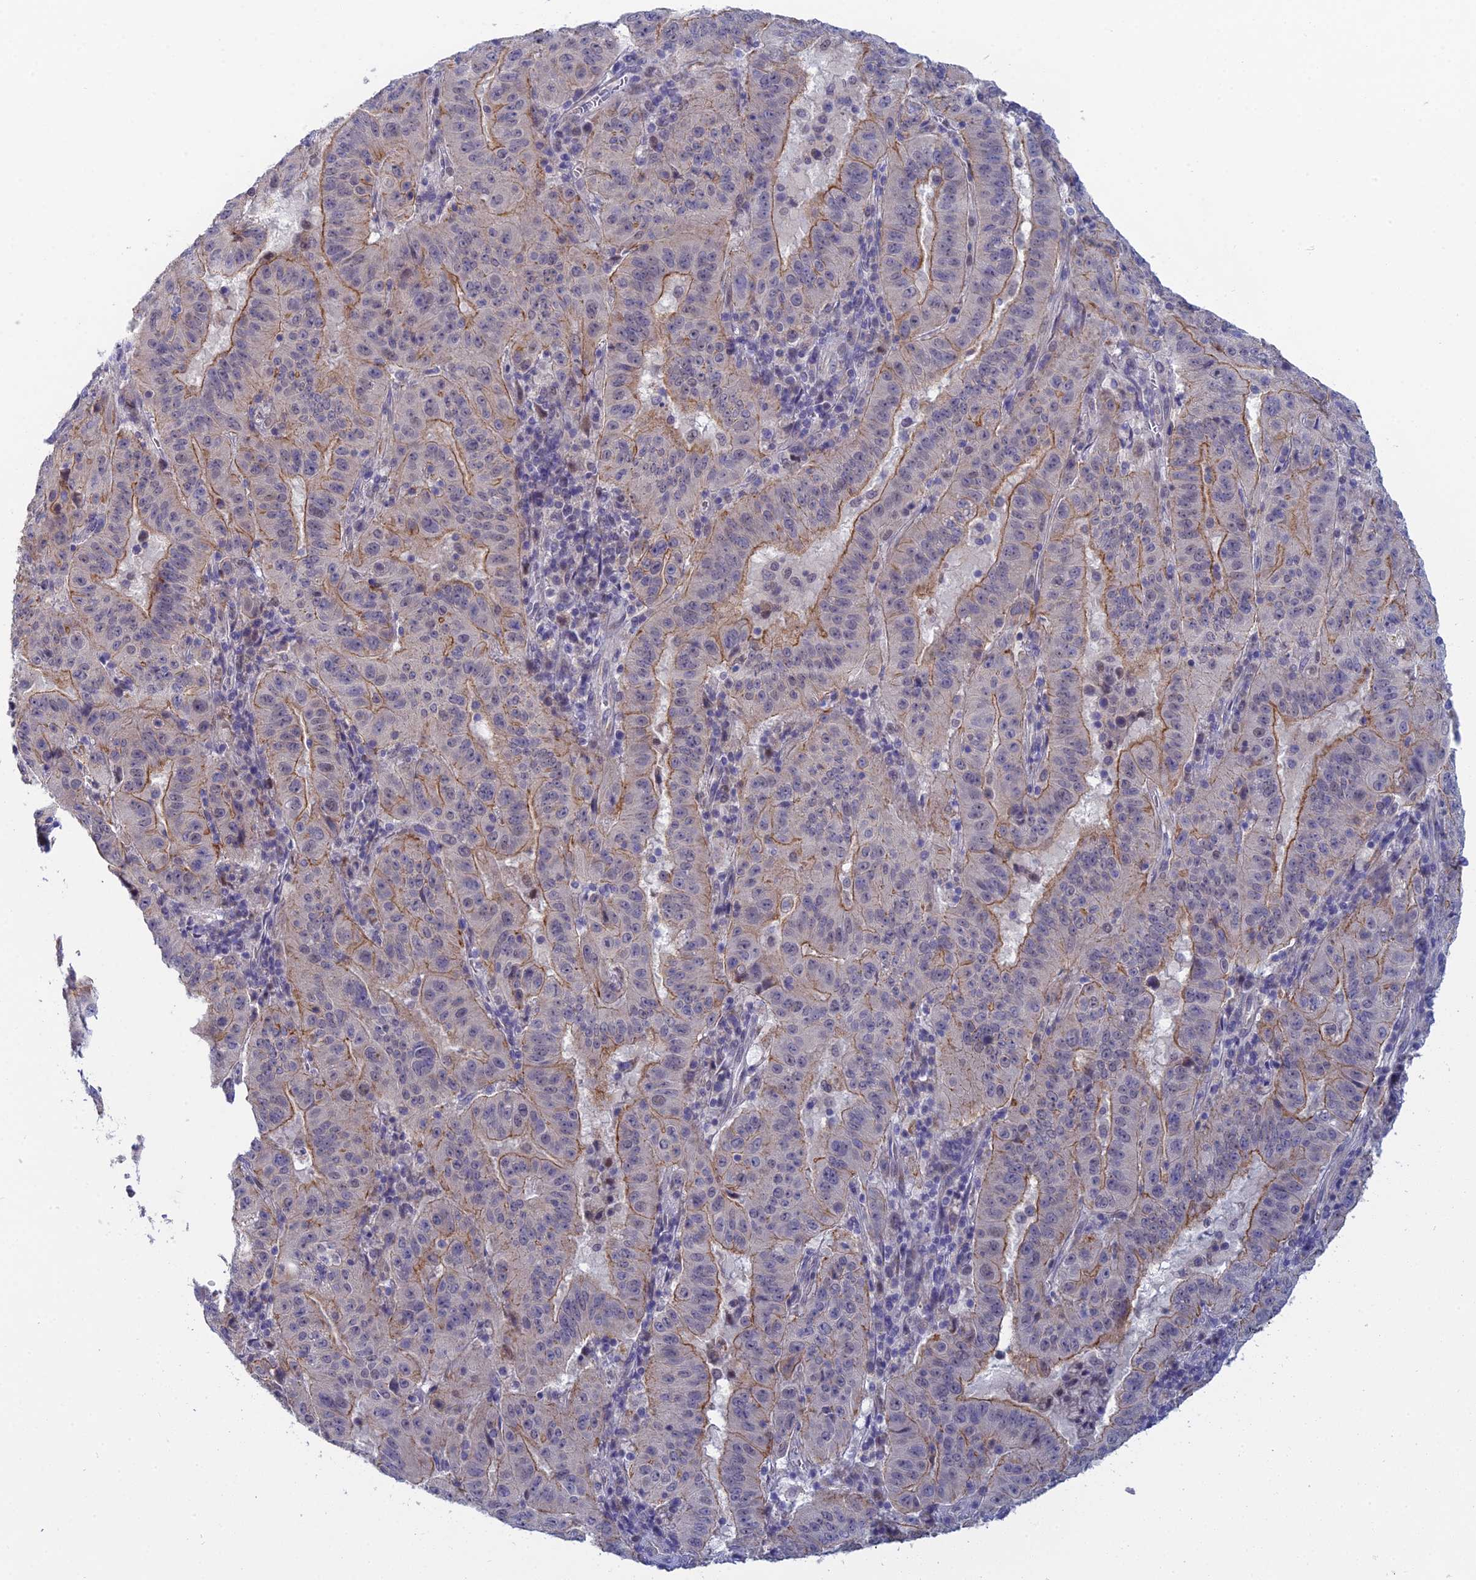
{"staining": {"intensity": "moderate", "quantity": "25%-75%", "location": "cytoplasmic/membranous"}, "tissue": "pancreatic cancer", "cell_type": "Tumor cells", "image_type": "cancer", "snomed": [{"axis": "morphology", "description": "Adenocarcinoma, NOS"}, {"axis": "topography", "description": "Pancreas"}], "caption": "Immunohistochemistry of pancreatic adenocarcinoma displays medium levels of moderate cytoplasmic/membranous expression in approximately 25%-75% of tumor cells.", "gene": "GIPC1", "patient": {"sex": "male", "age": 63}}